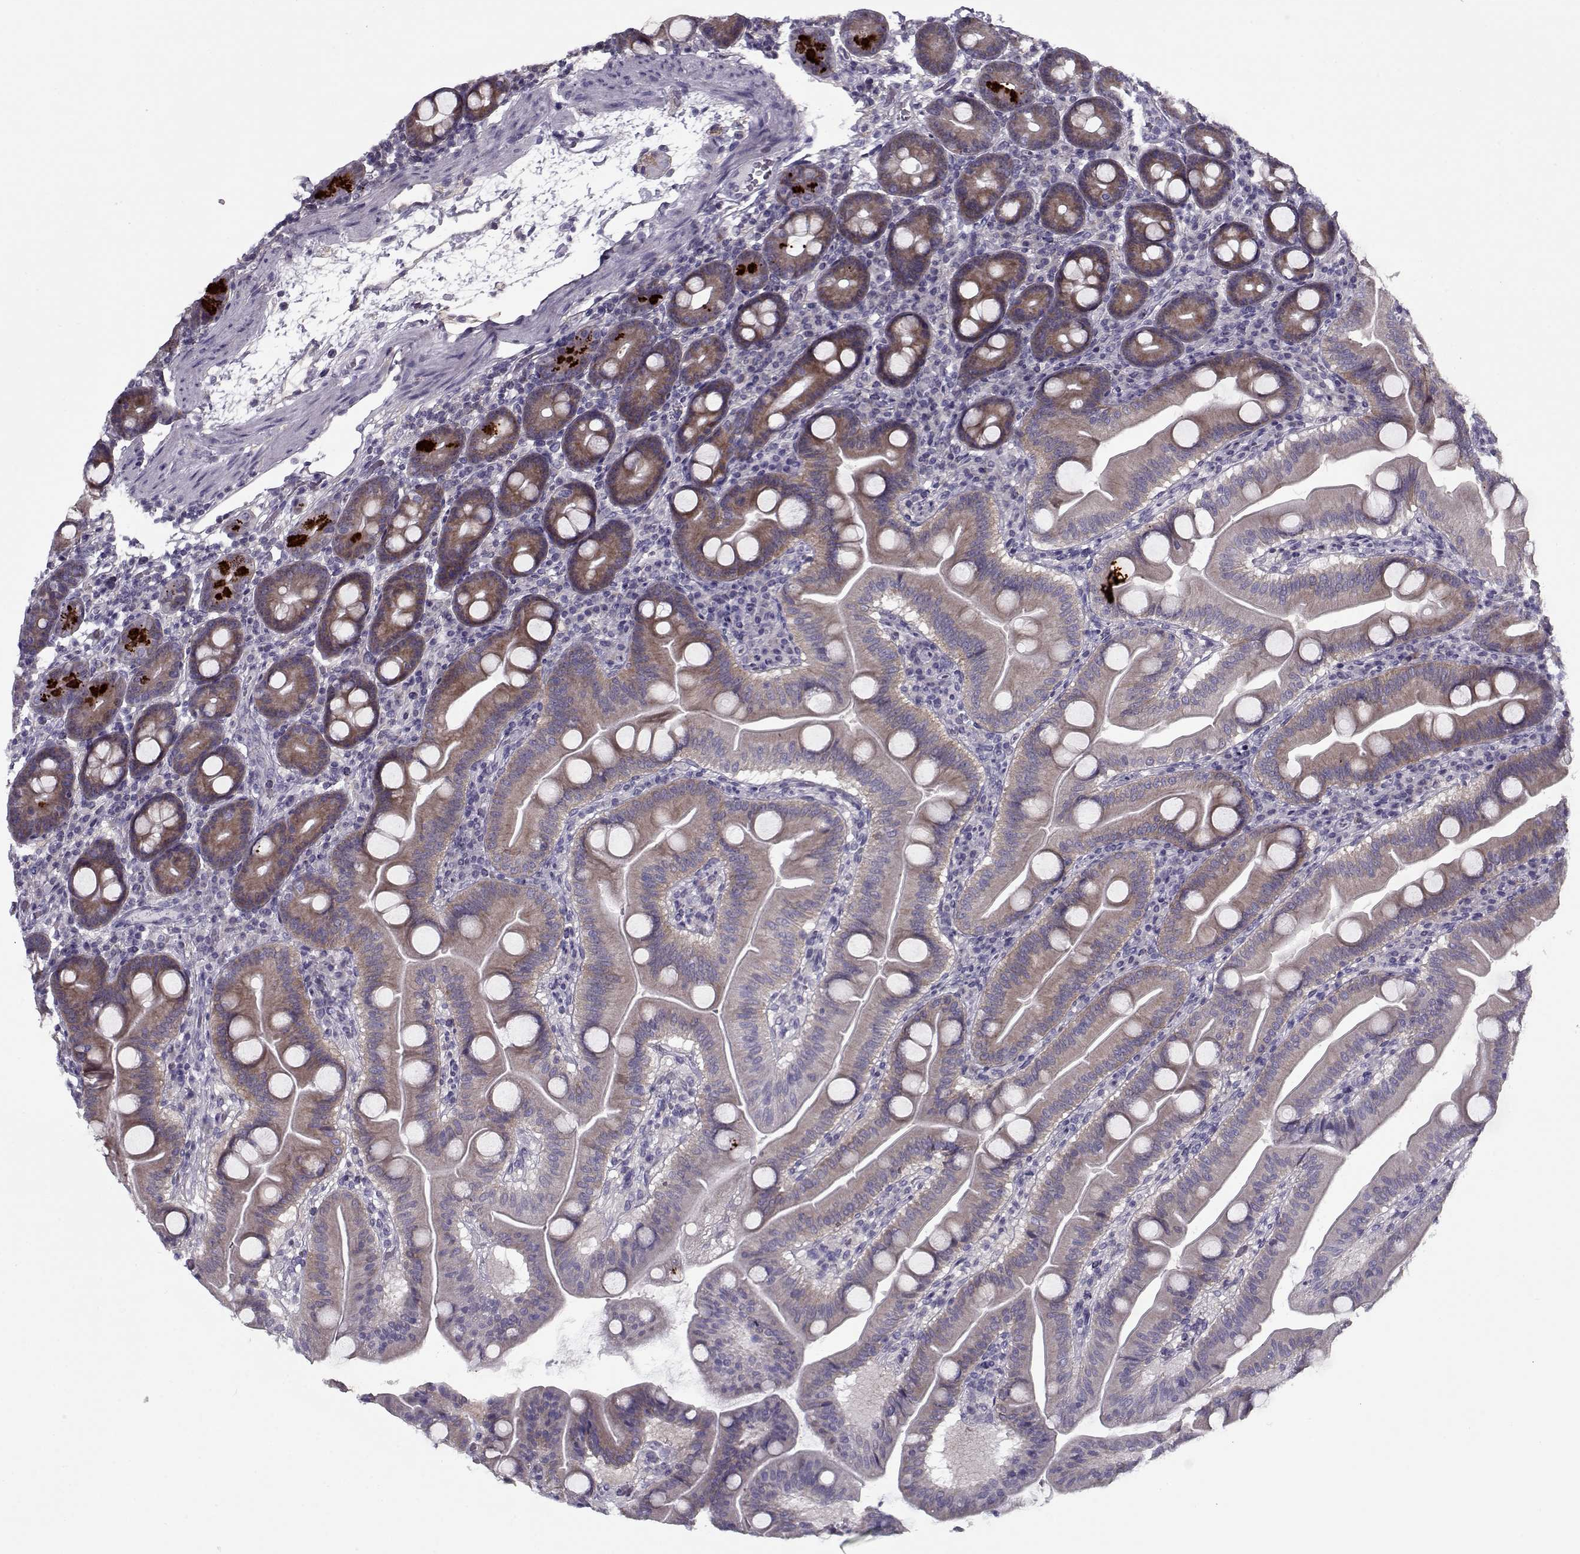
{"staining": {"intensity": "moderate", "quantity": ">75%", "location": "cytoplasmic/membranous"}, "tissue": "duodenum", "cell_type": "Glandular cells", "image_type": "normal", "snomed": [{"axis": "morphology", "description": "Normal tissue, NOS"}, {"axis": "topography", "description": "Duodenum"}], "caption": "Benign duodenum displays moderate cytoplasmic/membranous staining in about >75% of glandular cells, visualized by immunohistochemistry.", "gene": "PP2D1", "patient": {"sex": "male", "age": 59}}